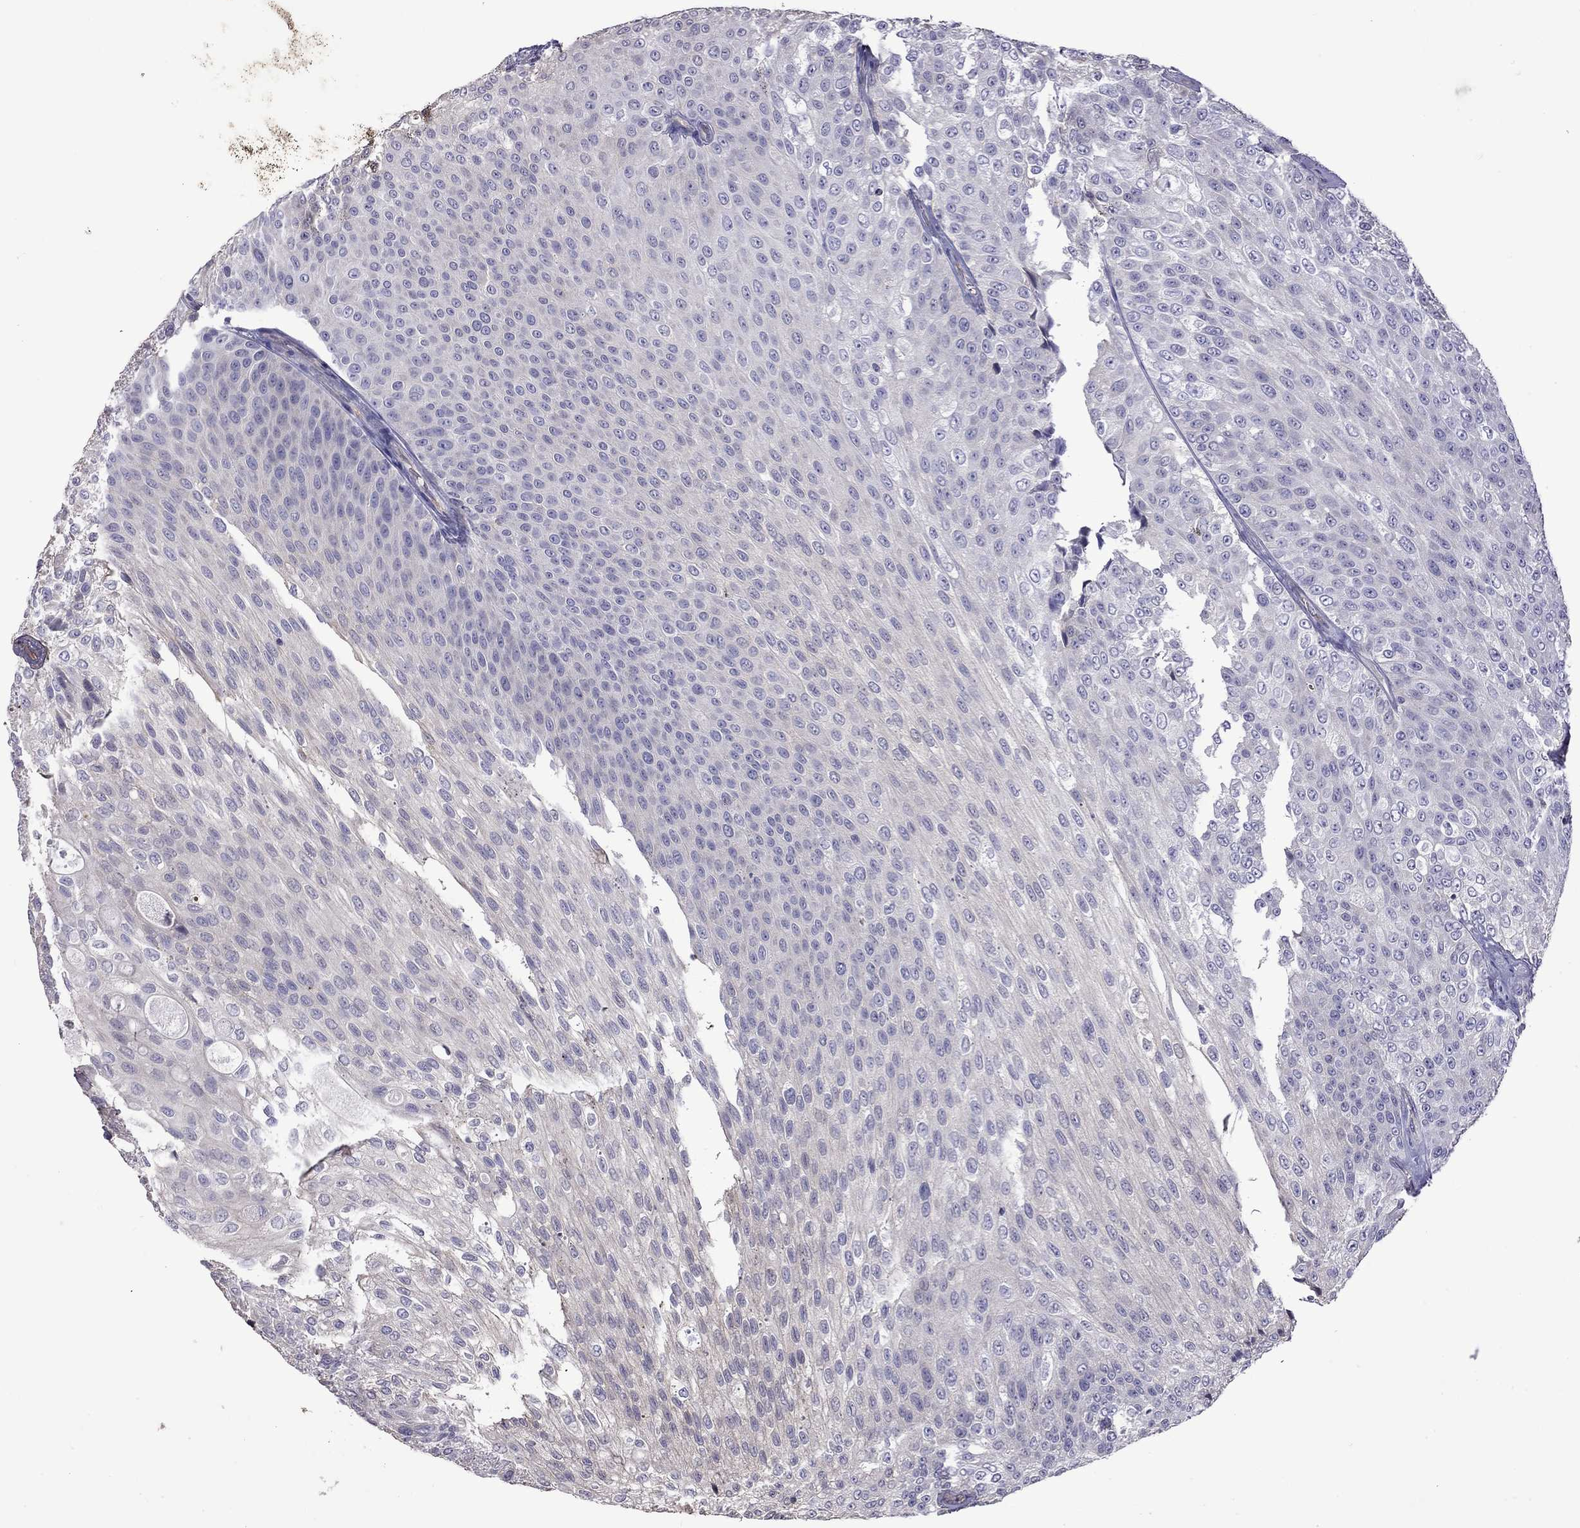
{"staining": {"intensity": "negative", "quantity": "none", "location": "none"}, "tissue": "urothelial cancer", "cell_type": "Tumor cells", "image_type": "cancer", "snomed": [{"axis": "morphology", "description": "Urothelial carcinoma, Low grade"}, {"axis": "topography", "description": "Ureter, NOS"}, {"axis": "topography", "description": "Urinary bladder"}], "caption": "The IHC micrograph has no significant staining in tumor cells of urothelial cancer tissue.", "gene": "FEZ1", "patient": {"sex": "male", "age": 78}}